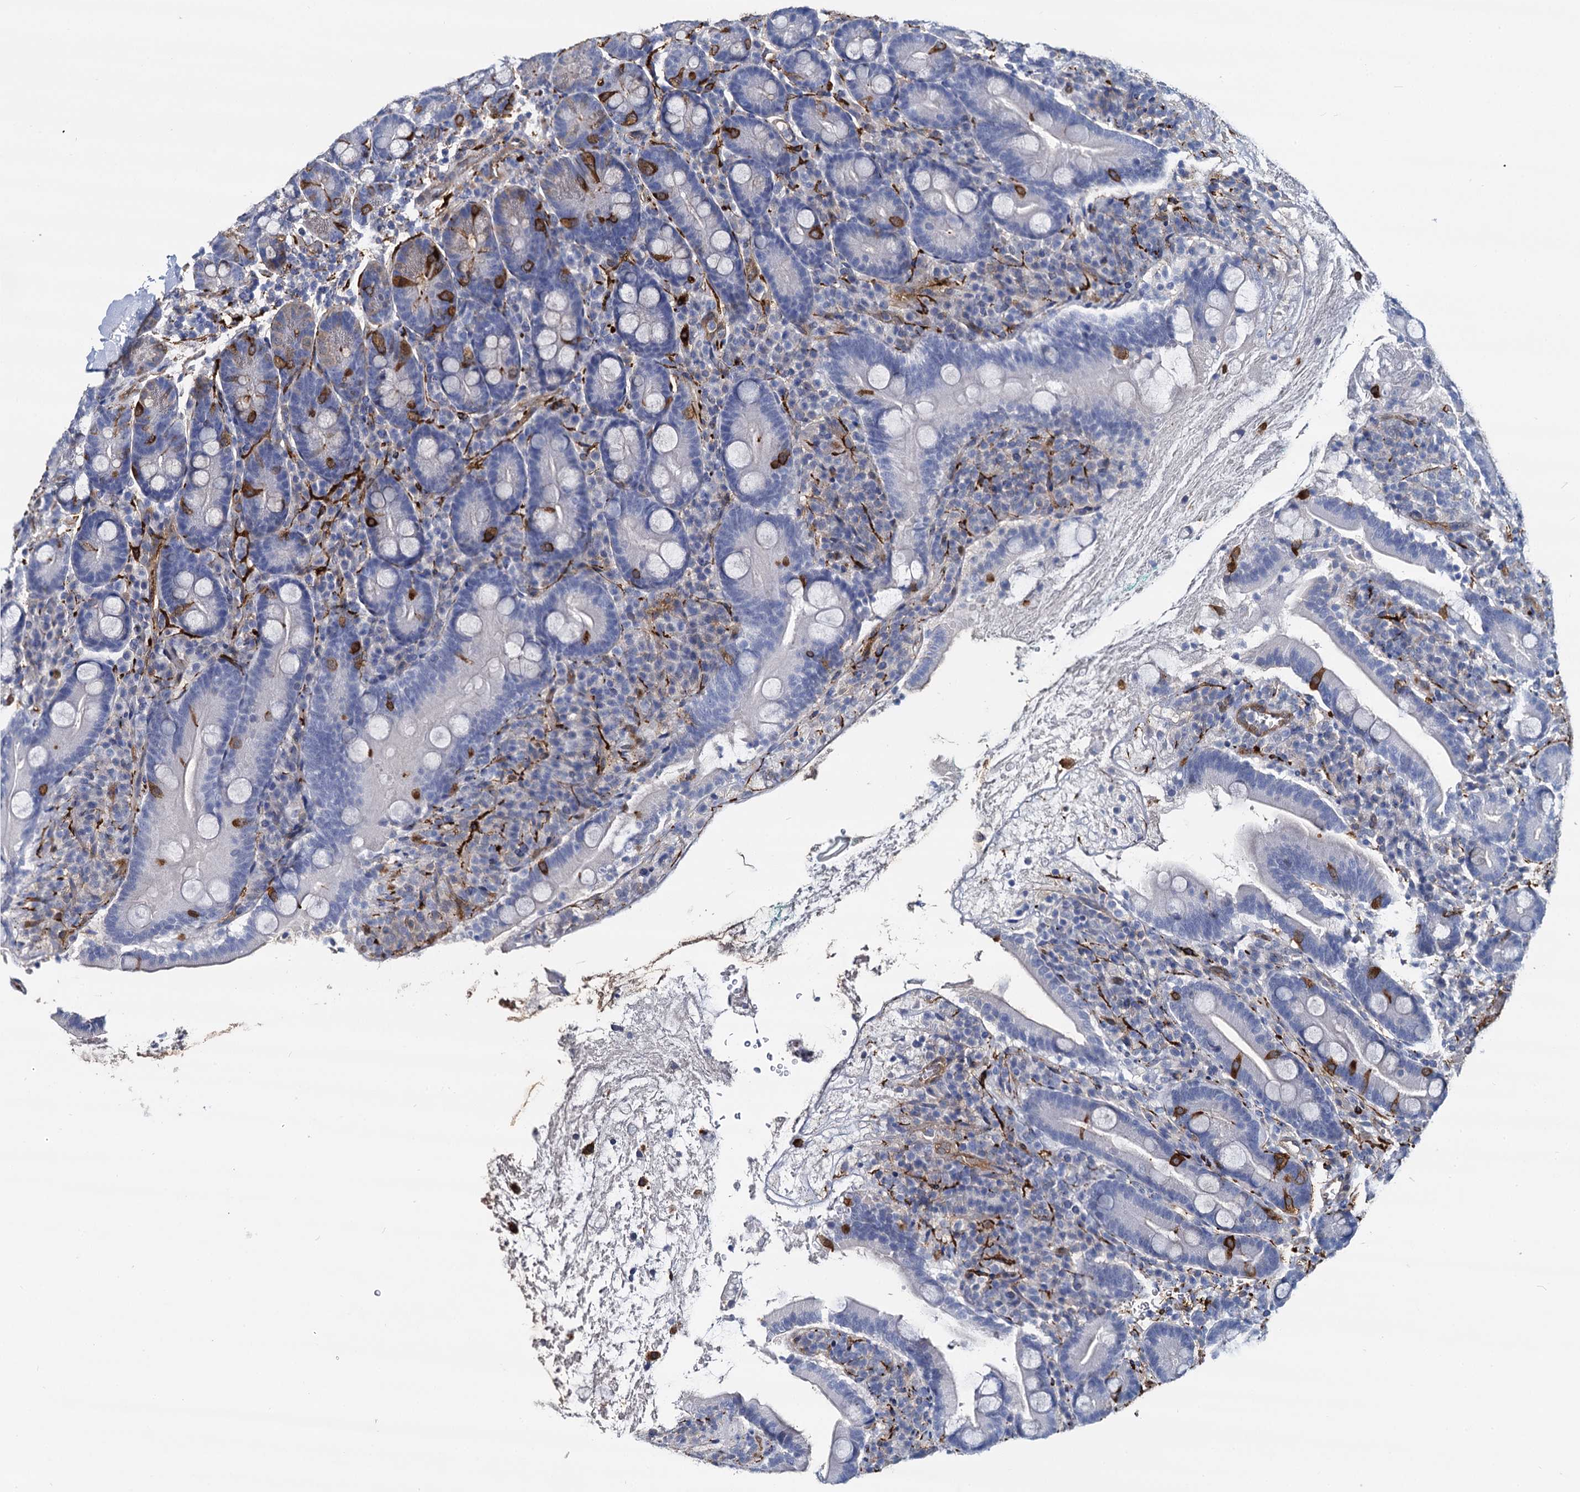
{"staining": {"intensity": "negative", "quantity": "none", "location": "none"}, "tissue": "duodenum", "cell_type": "Glandular cells", "image_type": "normal", "snomed": [{"axis": "morphology", "description": "Normal tissue, NOS"}, {"axis": "topography", "description": "Duodenum"}], "caption": "High power microscopy histopathology image of an immunohistochemistry histopathology image of normal duodenum, revealing no significant expression in glandular cells.", "gene": "STXBP1", "patient": {"sex": "male", "age": 35}}